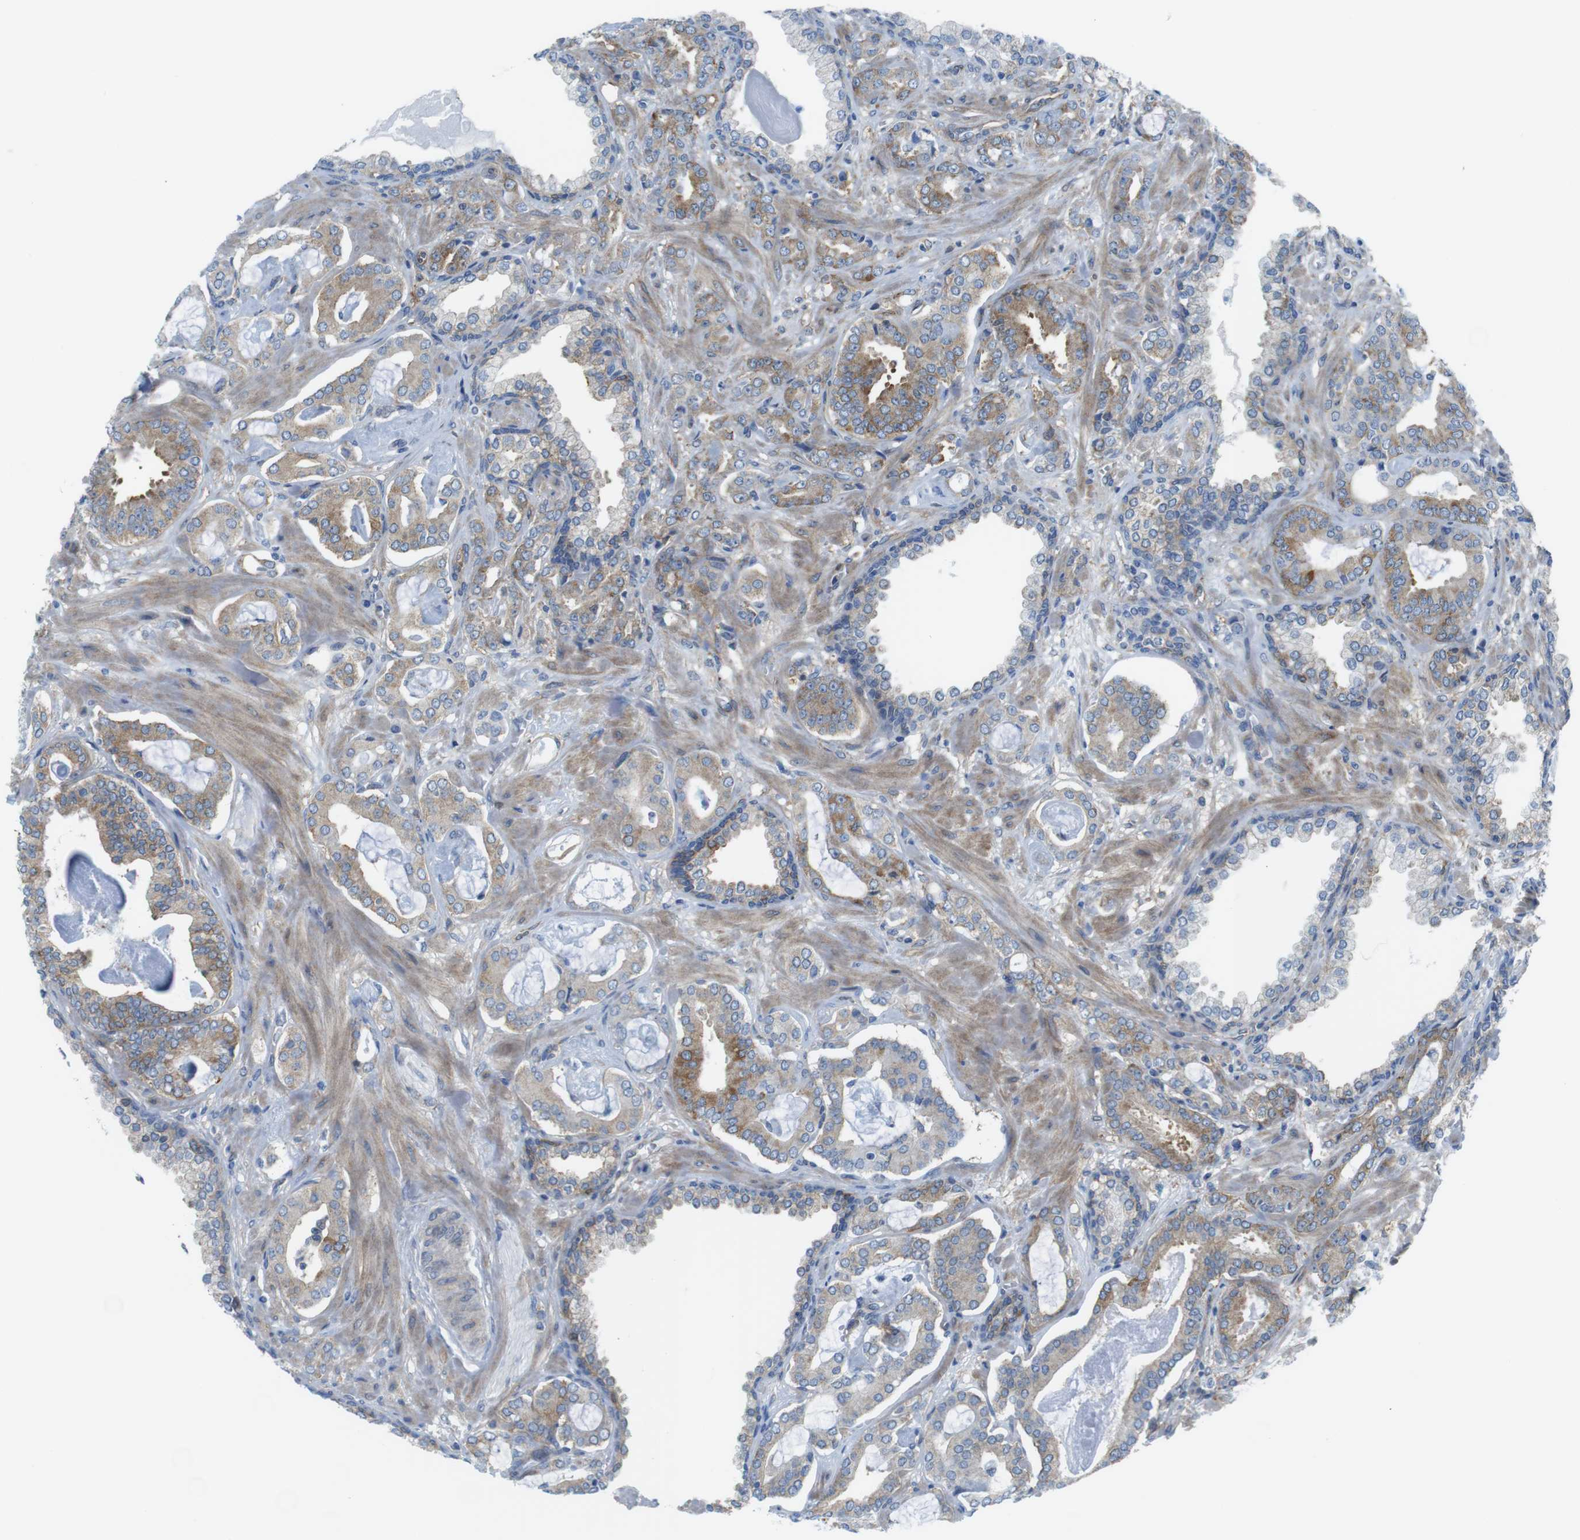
{"staining": {"intensity": "moderate", "quantity": ">75%", "location": "cytoplasmic/membranous"}, "tissue": "prostate cancer", "cell_type": "Tumor cells", "image_type": "cancer", "snomed": [{"axis": "morphology", "description": "Adenocarcinoma, Low grade"}, {"axis": "topography", "description": "Prostate"}], "caption": "Protein positivity by immunohistochemistry (IHC) shows moderate cytoplasmic/membranous positivity in about >75% of tumor cells in prostate cancer.", "gene": "DIAPH2", "patient": {"sex": "male", "age": 53}}